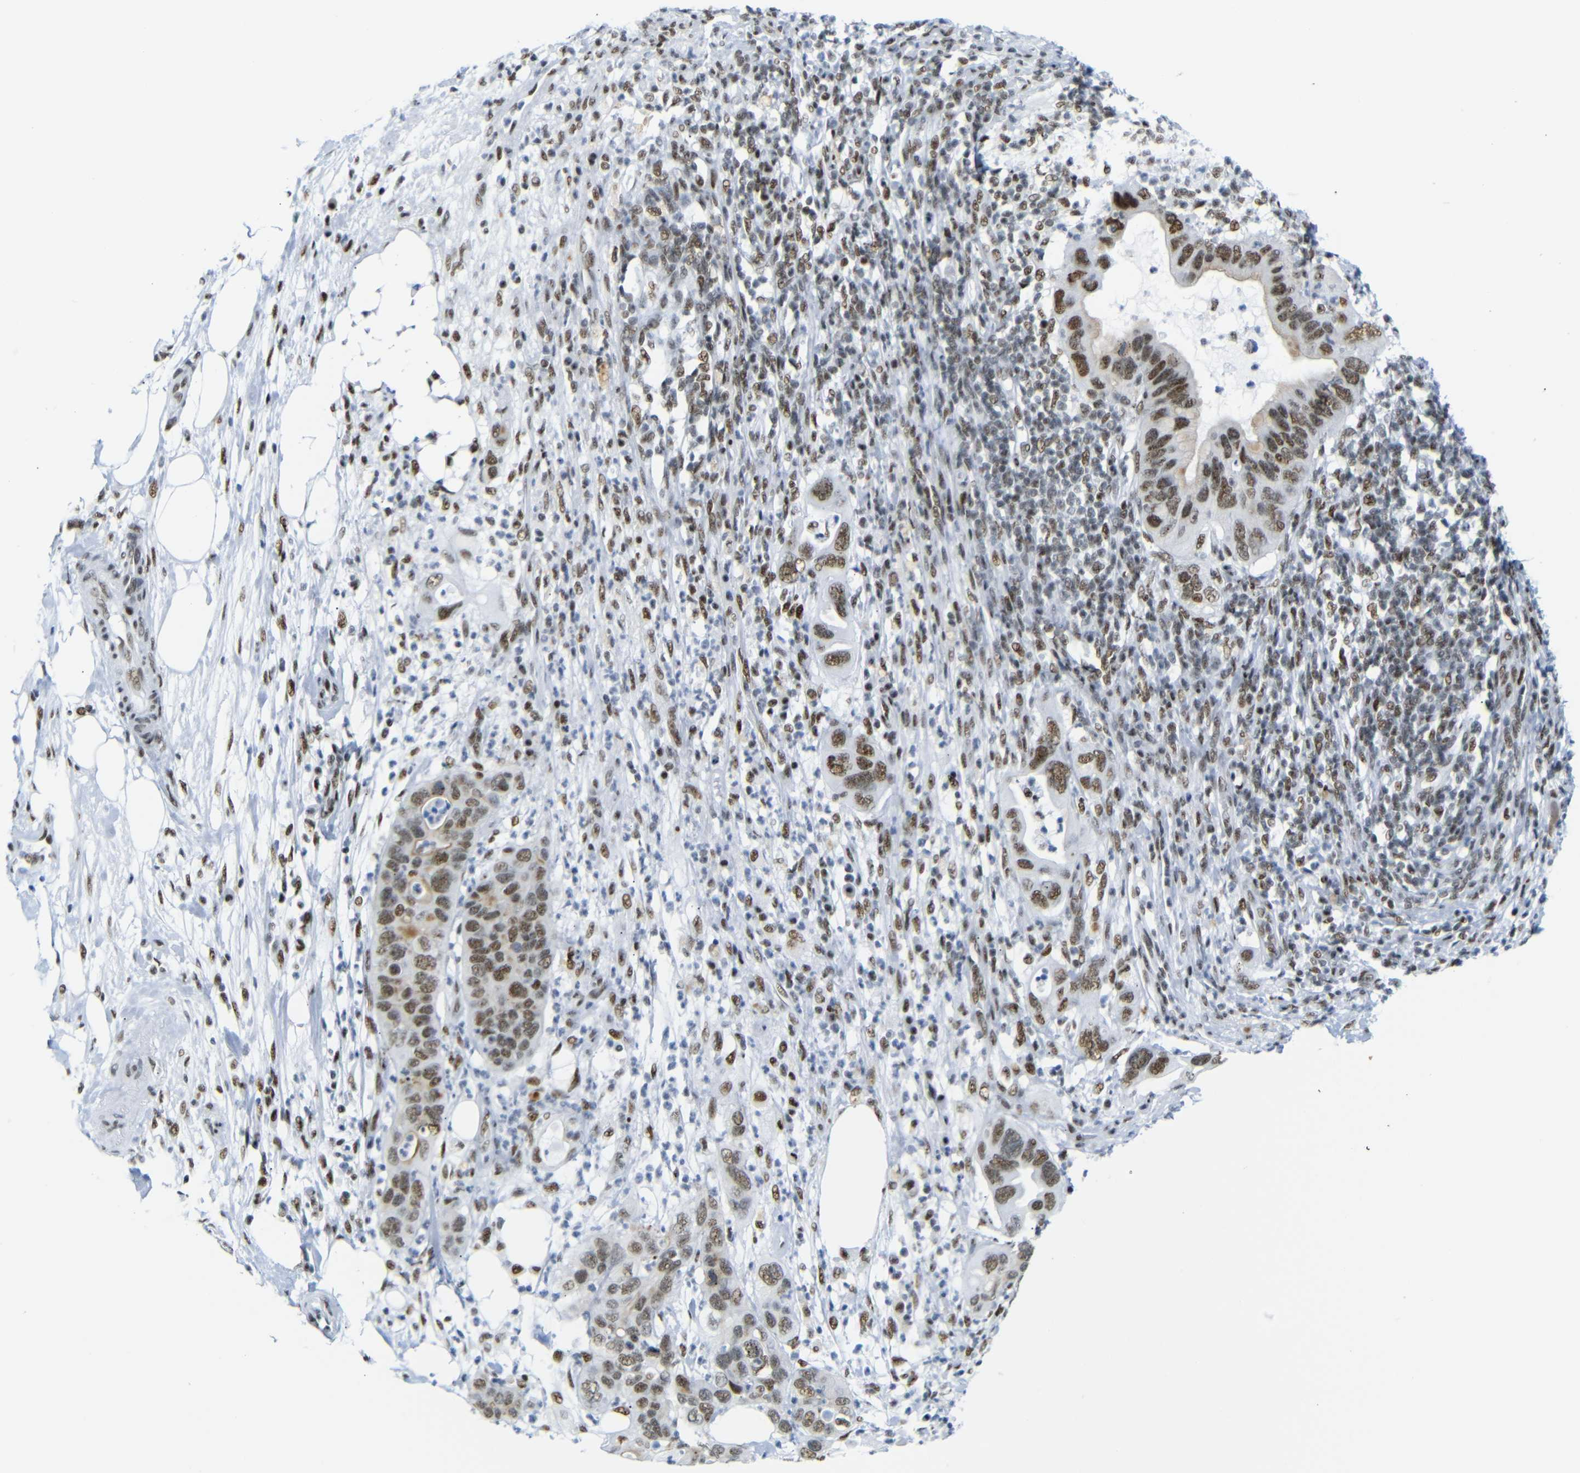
{"staining": {"intensity": "strong", "quantity": ">75%", "location": "nuclear"}, "tissue": "pancreatic cancer", "cell_type": "Tumor cells", "image_type": "cancer", "snomed": [{"axis": "morphology", "description": "Adenocarcinoma, NOS"}, {"axis": "topography", "description": "Pancreas"}], "caption": "Pancreatic cancer (adenocarcinoma) stained for a protein exhibits strong nuclear positivity in tumor cells. (DAB = brown stain, brightfield microscopy at high magnification).", "gene": "TRA2B", "patient": {"sex": "female", "age": 71}}